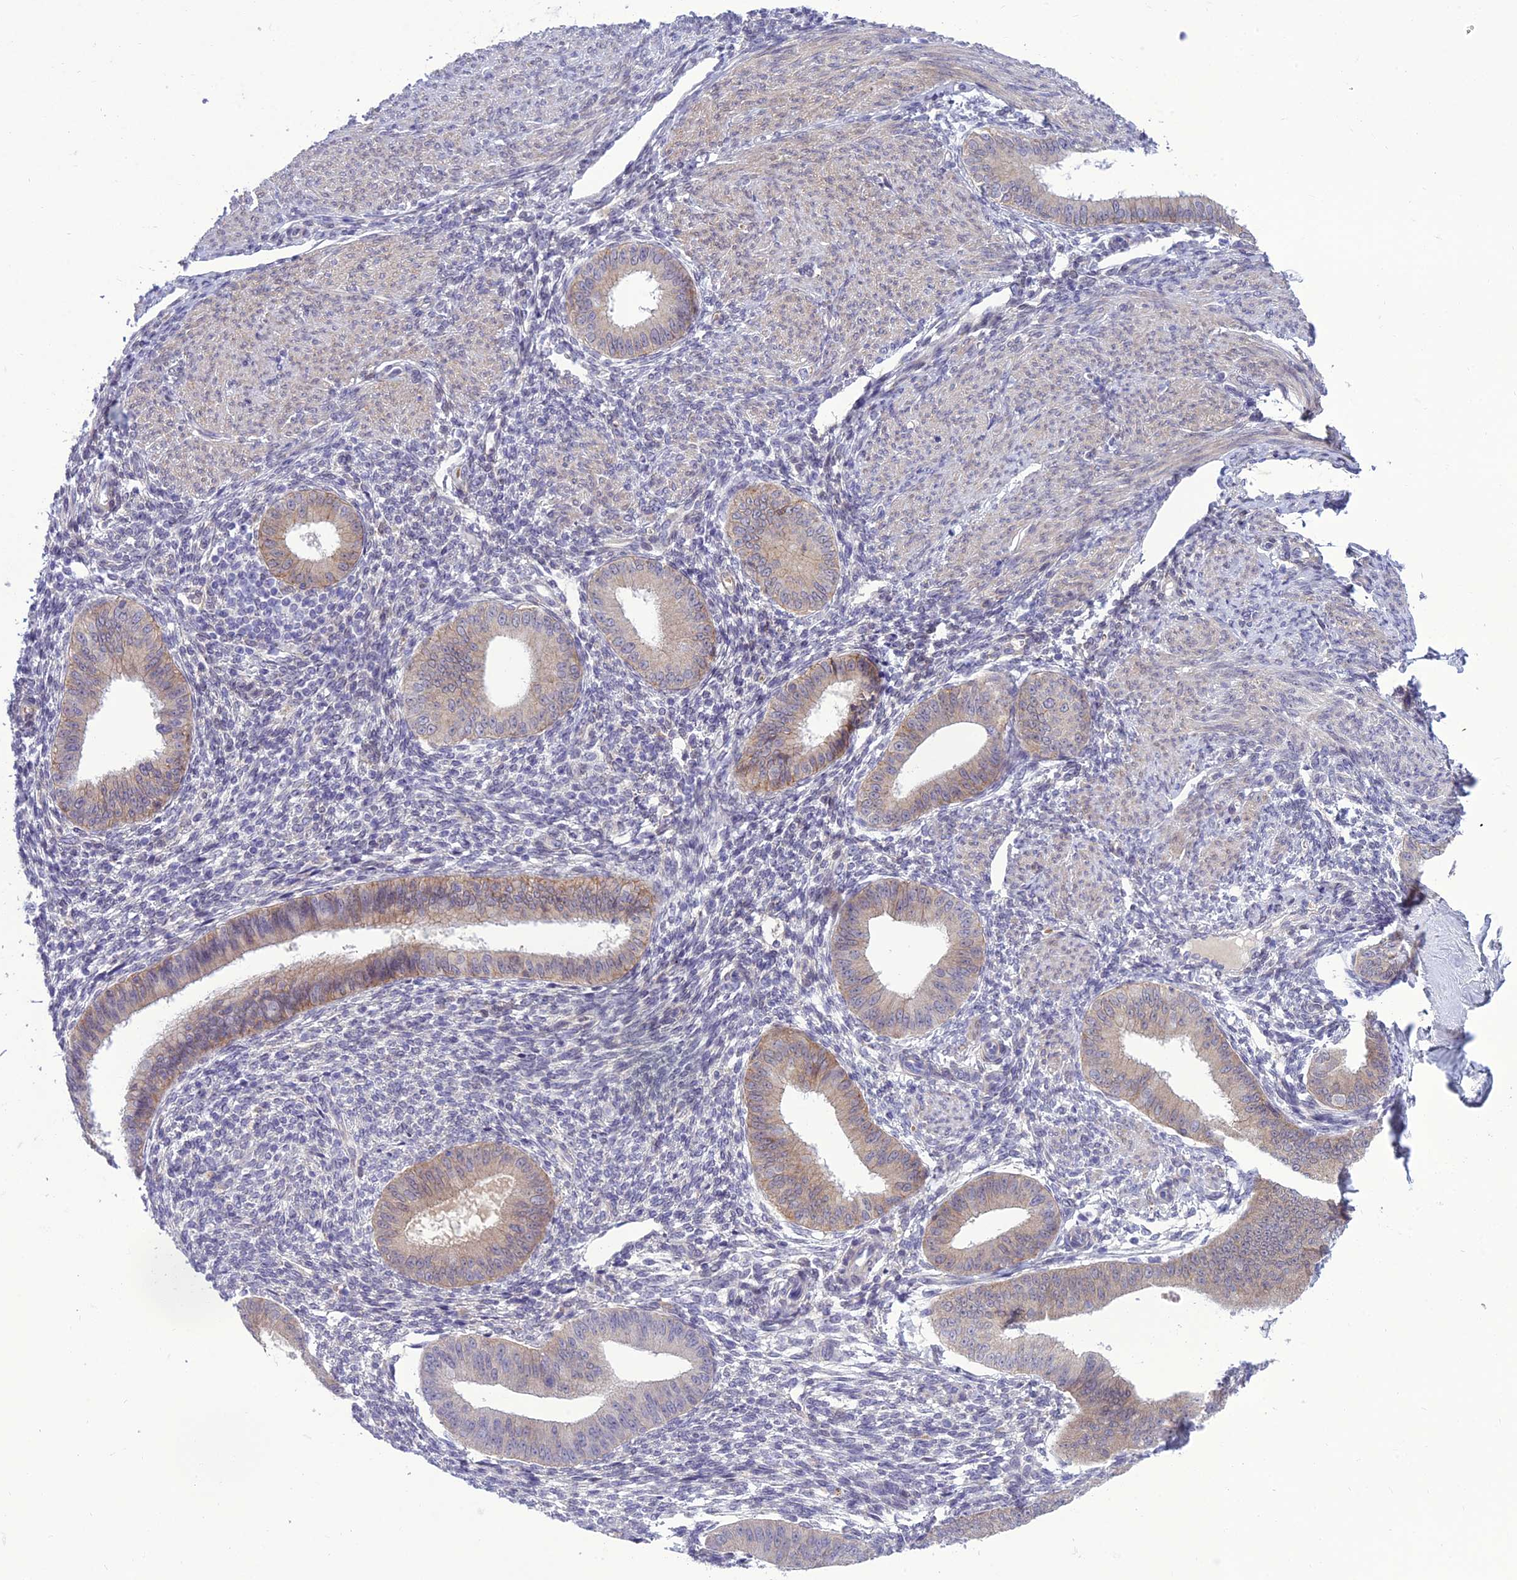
{"staining": {"intensity": "negative", "quantity": "none", "location": "none"}, "tissue": "endometrium", "cell_type": "Cells in endometrial stroma", "image_type": "normal", "snomed": [{"axis": "morphology", "description": "Normal tissue, NOS"}, {"axis": "topography", "description": "Uterus"}, {"axis": "topography", "description": "Endometrium"}], "caption": "Immunohistochemistry (IHC) image of unremarkable endometrium: human endometrium stained with DAB (3,3'-diaminobenzidine) reveals no significant protein staining in cells in endometrial stroma. (DAB immunohistochemistry, high magnification).", "gene": "ANKS4B", "patient": {"sex": "female", "age": 48}}